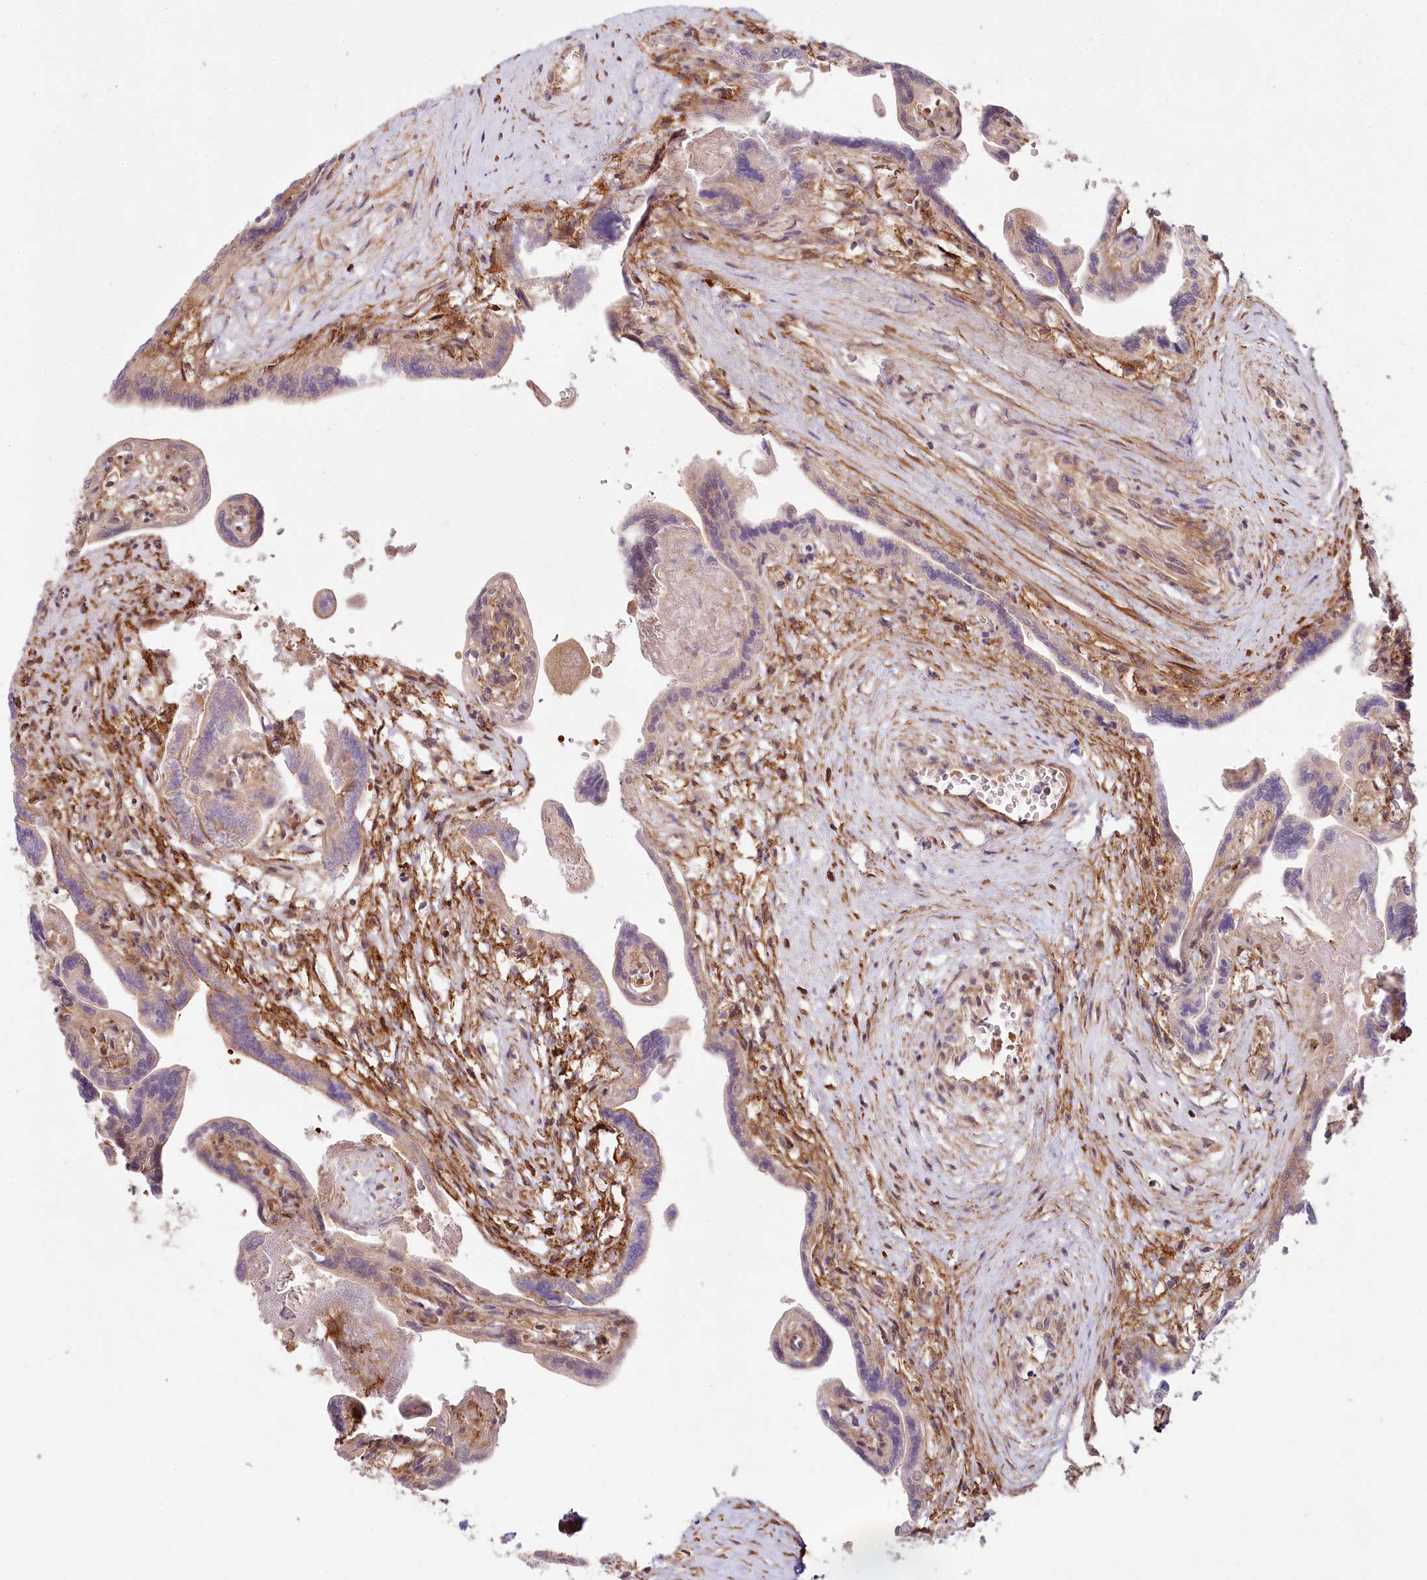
{"staining": {"intensity": "moderate", "quantity": "25%-75%", "location": "nuclear"}, "tissue": "placenta", "cell_type": "Trophoblastic cells", "image_type": "normal", "snomed": [{"axis": "morphology", "description": "Normal tissue, NOS"}, {"axis": "topography", "description": "Placenta"}], "caption": "Brown immunohistochemical staining in normal human placenta reveals moderate nuclear staining in approximately 25%-75% of trophoblastic cells.", "gene": "TUBGCP2", "patient": {"sex": "female", "age": 37}}